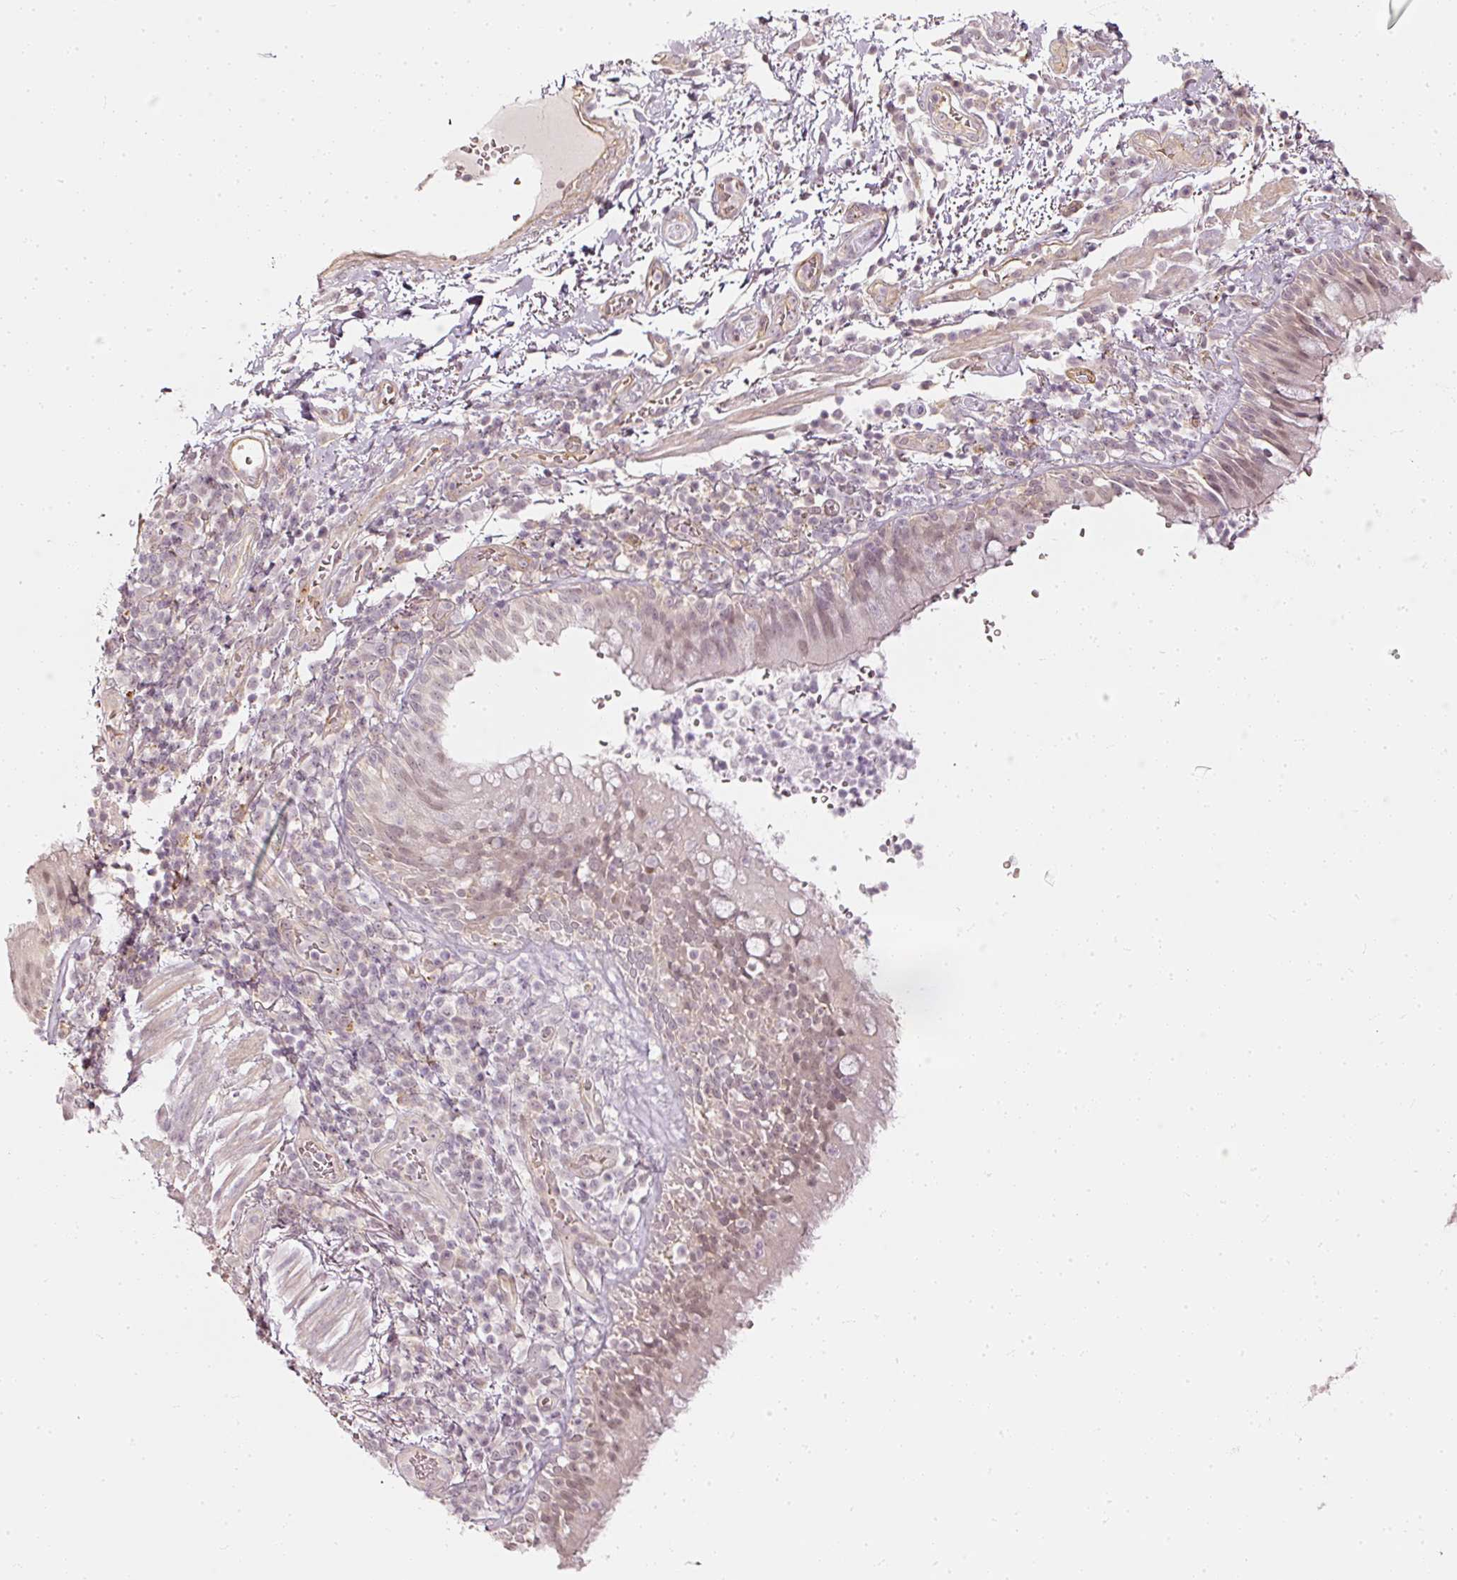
{"staining": {"intensity": "weak", "quantity": "25%-75%", "location": "nuclear"}, "tissue": "bronchus", "cell_type": "Respiratory epithelial cells", "image_type": "normal", "snomed": [{"axis": "morphology", "description": "Normal tissue, NOS"}, {"axis": "topography", "description": "Cartilage tissue"}, {"axis": "topography", "description": "Bronchus"}], "caption": "Immunohistochemistry (IHC) photomicrograph of normal bronchus: human bronchus stained using IHC demonstrates low levels of weak protein expression localized specifically in the nuclear of respiratory epithelial cells, appearing as a nuclear brown color.", "gene": "DRD2", "patient": {"sex": "male", "age": 56}}